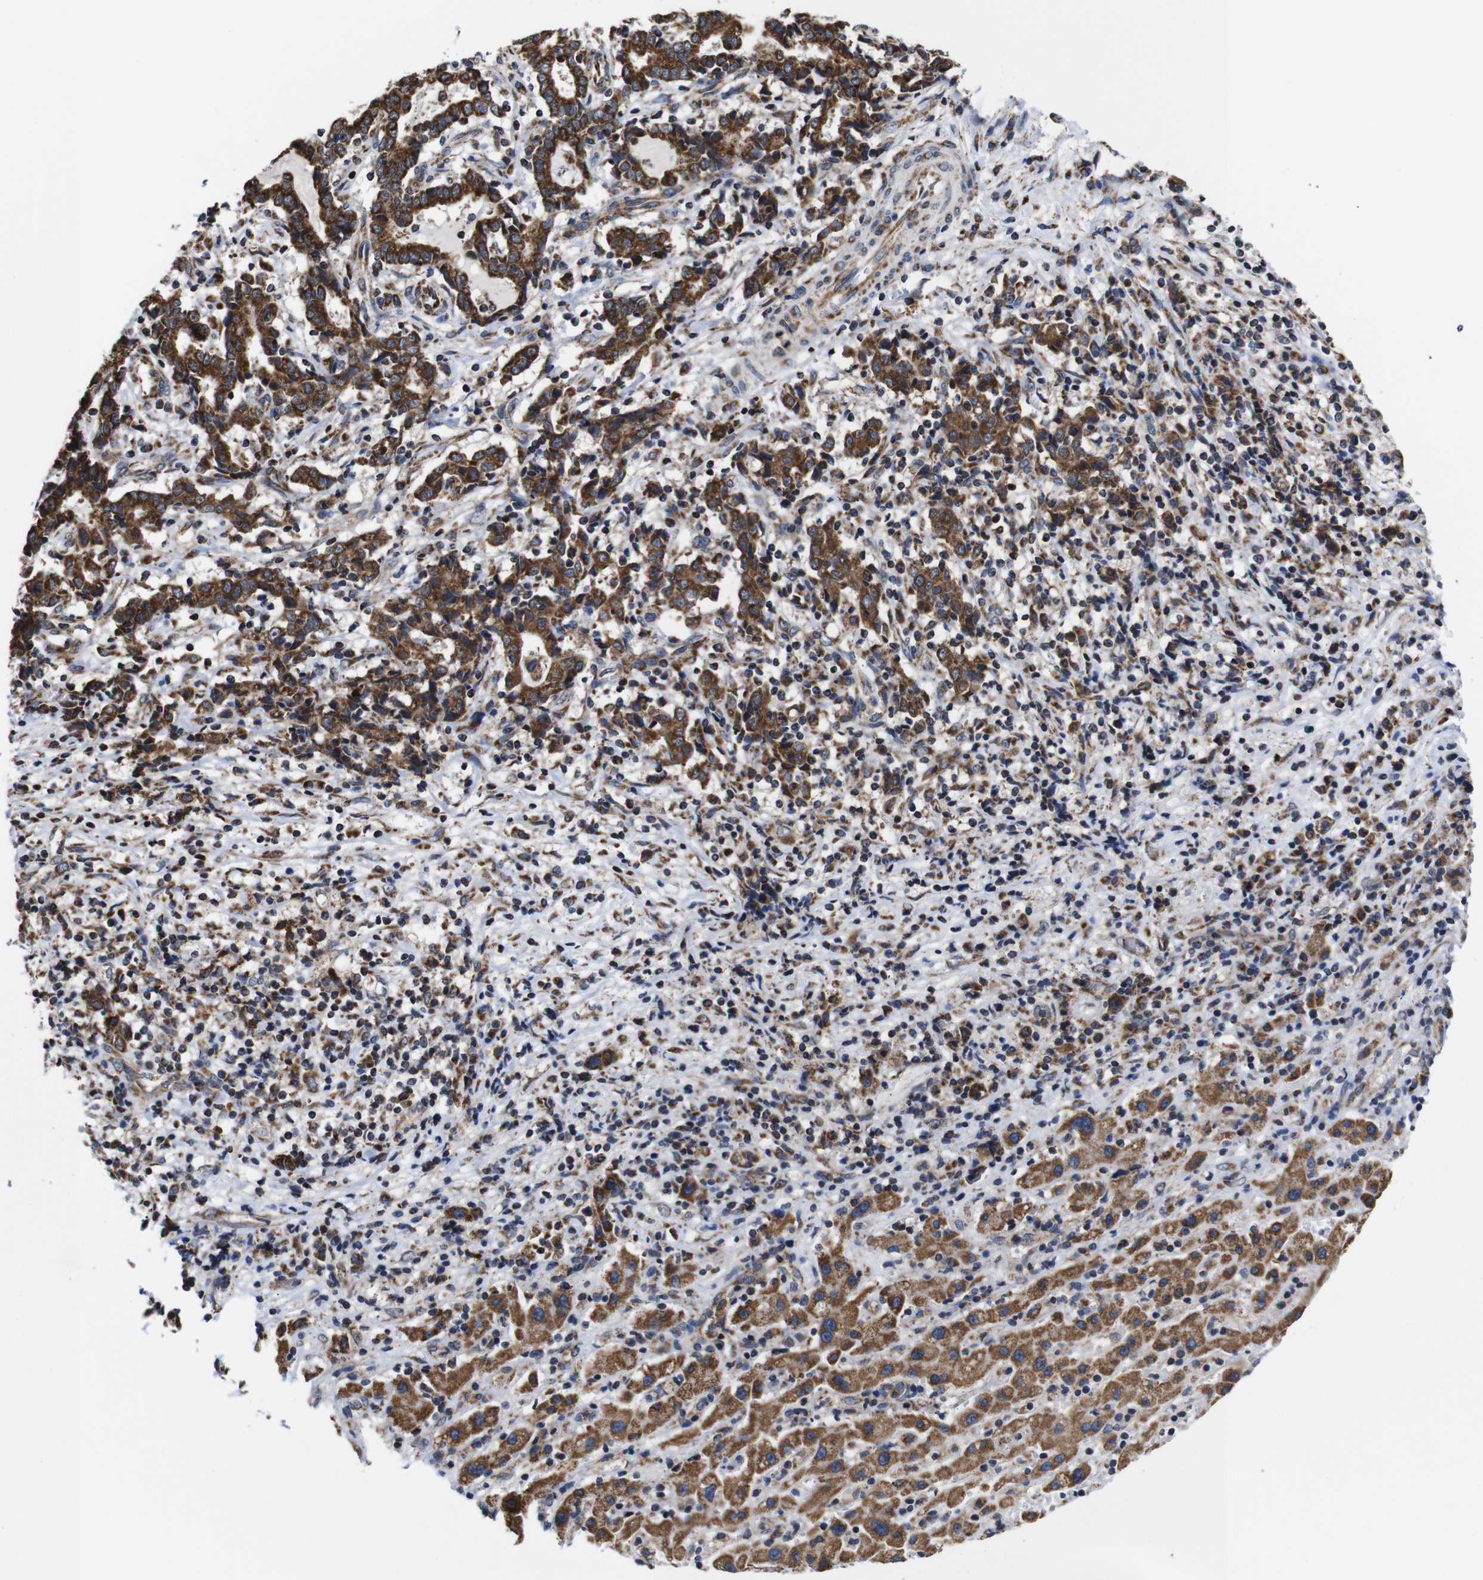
{"staining": {"intensity": "strong", "quantity": ">75%", "location": "cytoplasmic/membranous"}, "tissue": "liver cancer", "cell_type": "Tumor cells", "image_type": "cancer", "snomed": [{"axis": "morphology", "description": "Cholangiocarcinoma"}, {"axis": "topography", "description": "Liver"}], "caption": "Brown immunohistochemical staining in liver cancer (cholangiocarcinoma) reveals strong cytoplasmic/membranous positivity in about >75% of tumor cells.", "gene": "C17orf80", "patient": {"sex": "male", "age": 57}}